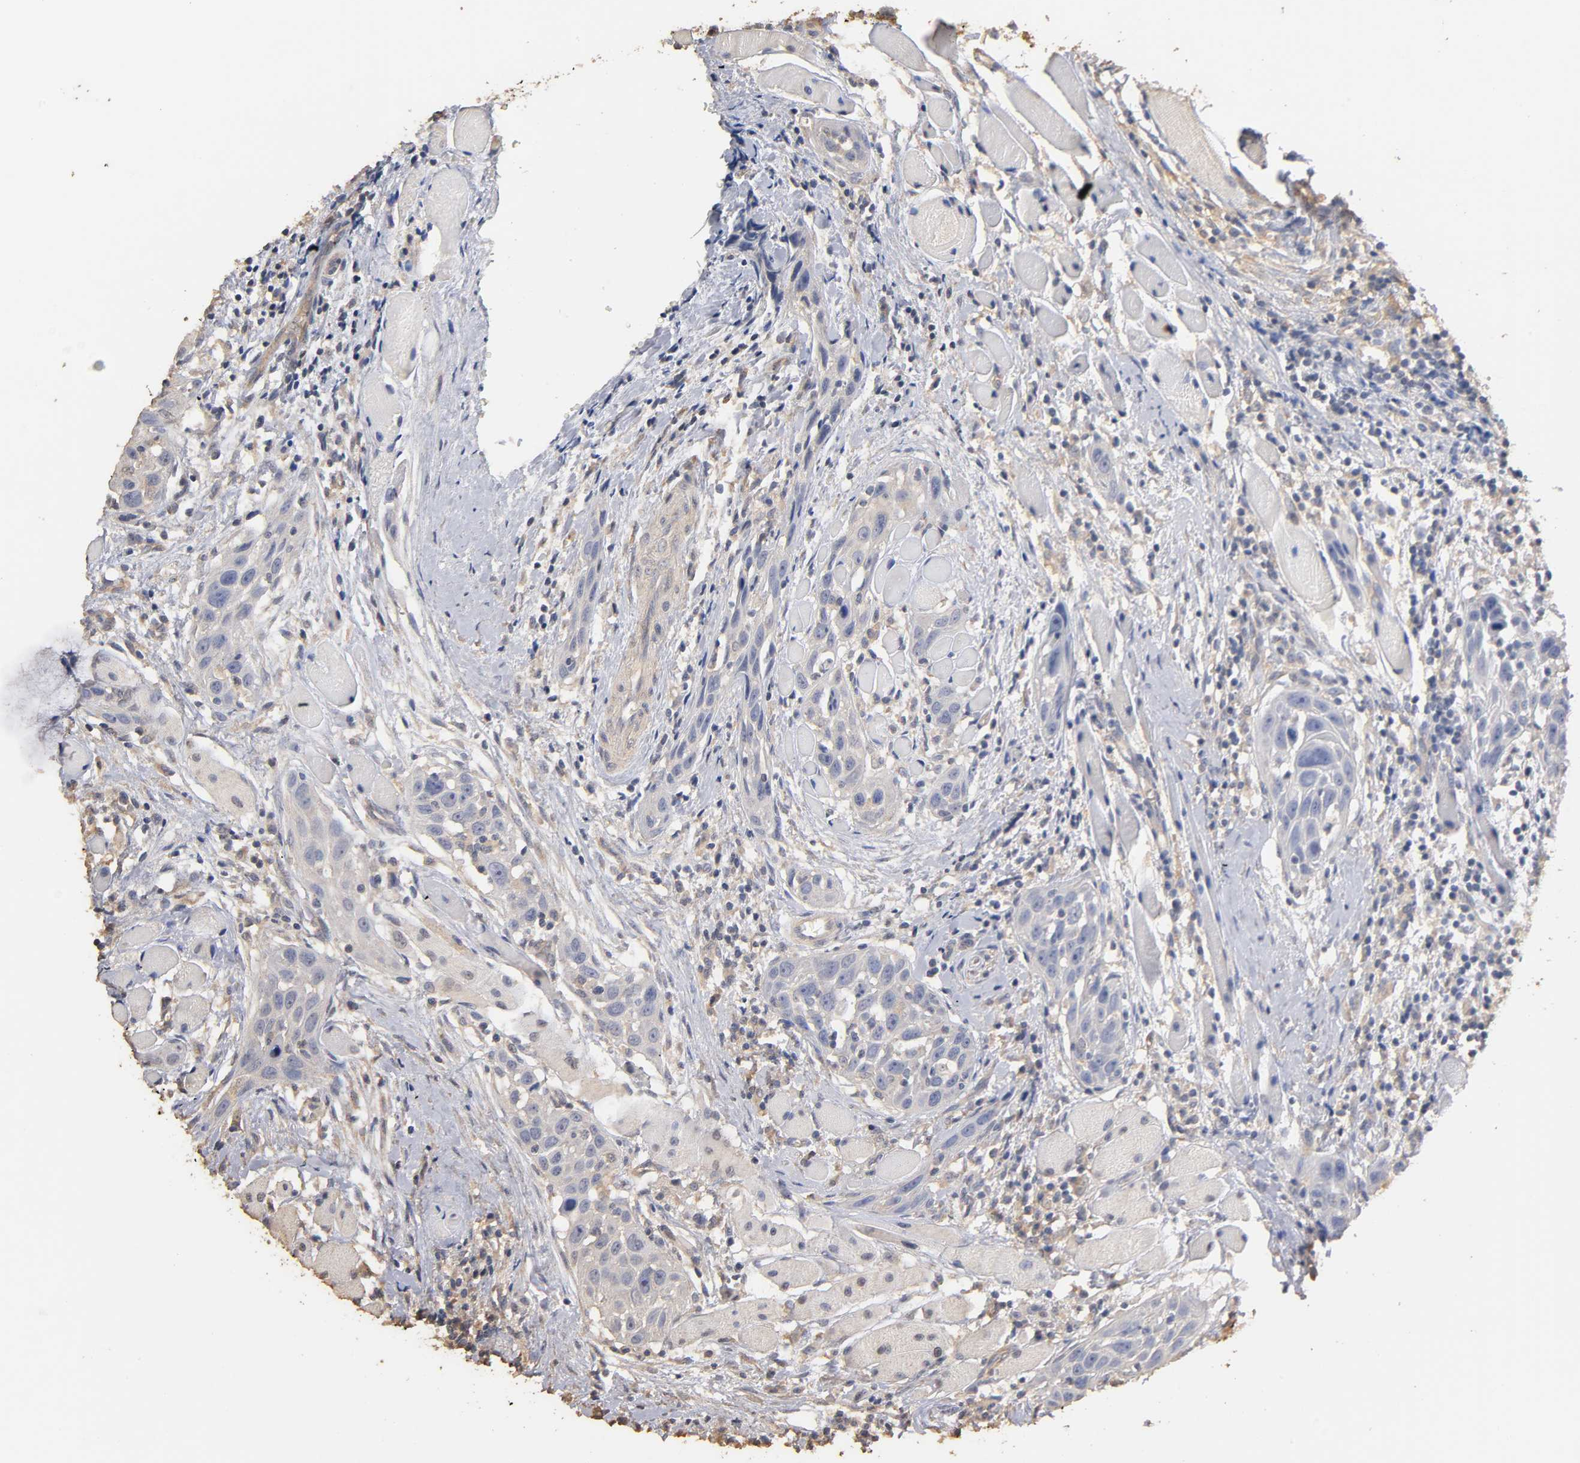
{"staining": {"intensity": "negative", "quantity": "none", "location": "none"}, "tissue": "head and neck cancer", "cell_type": "Tumor cells", "image_type": "cancer", "snomed": [{"axis": "morphology", "description": "Squamous cell carcinoma, NOS"}, {"axis": "topography", "description": "Oral tissue"}, {"axis": "topography", "description": "Head-Neck"}], "caption": "Head and neck cancer (squamous cell carcinoma) was stained to show a protein in brown. There is no significant staining in tumor cells.", "gene": "VSIG4", "patient": {"sex": "female", "age": 50}}